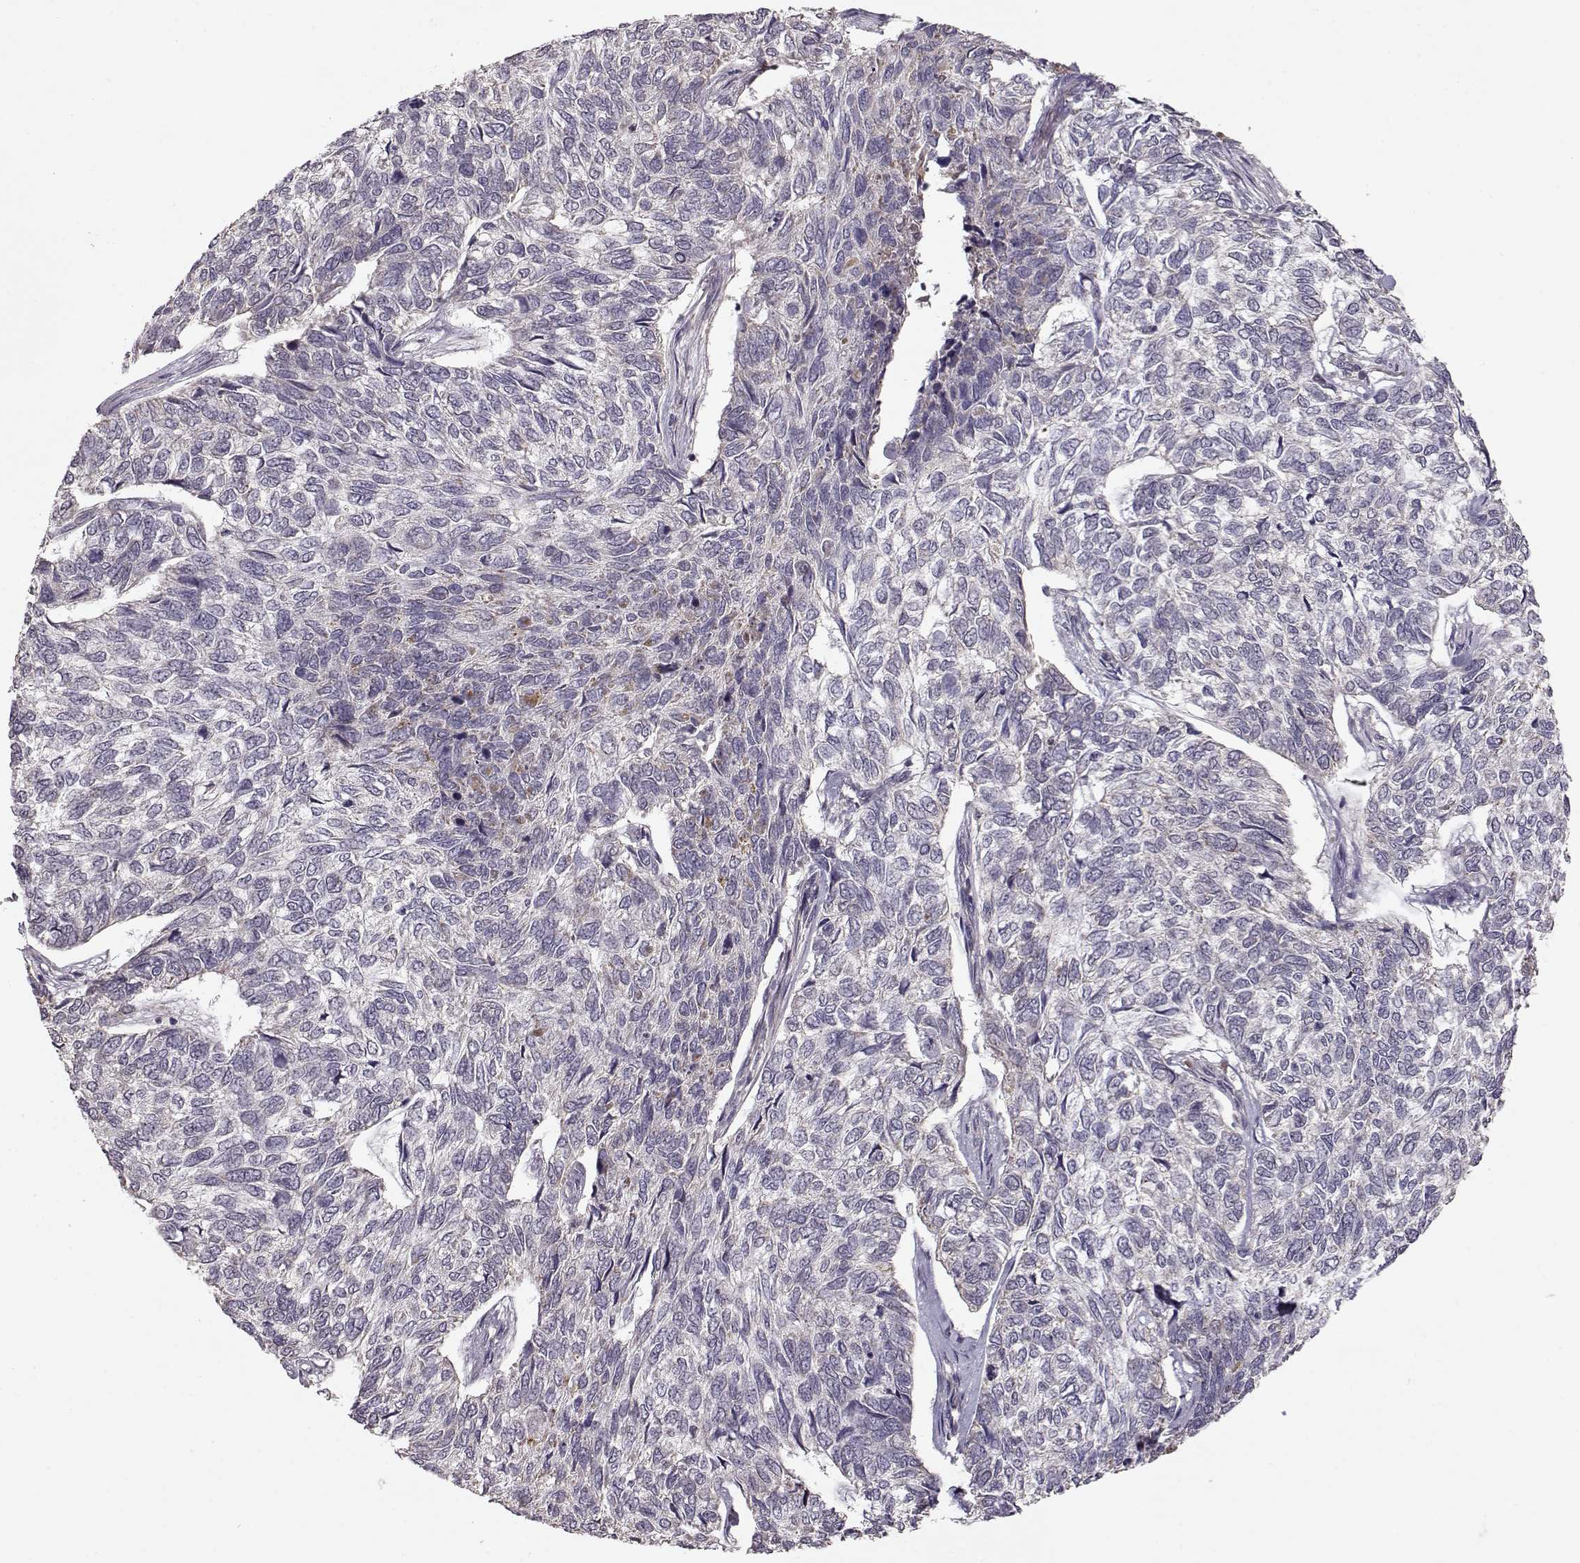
{"staining": {"intensity": "negative", "quantity": "none", "location": "none"}, "tissue": "skin cancer", "cell_type": "Tumor cells", "image_type": "cancer", "snomed": [{"axis": "morphology", "description": "Basal cell carcinoma"}, {"axis": "topography", "description": "Skin"}], "caption": "Immunohistochemistry (IHC) micrograph of neoplastic tissue: human skin cancer stained with DAB displays no significant protein staining in tumor cells.", "gene": "CMTM3", "patient": {"sex": "female", "age": 65}}